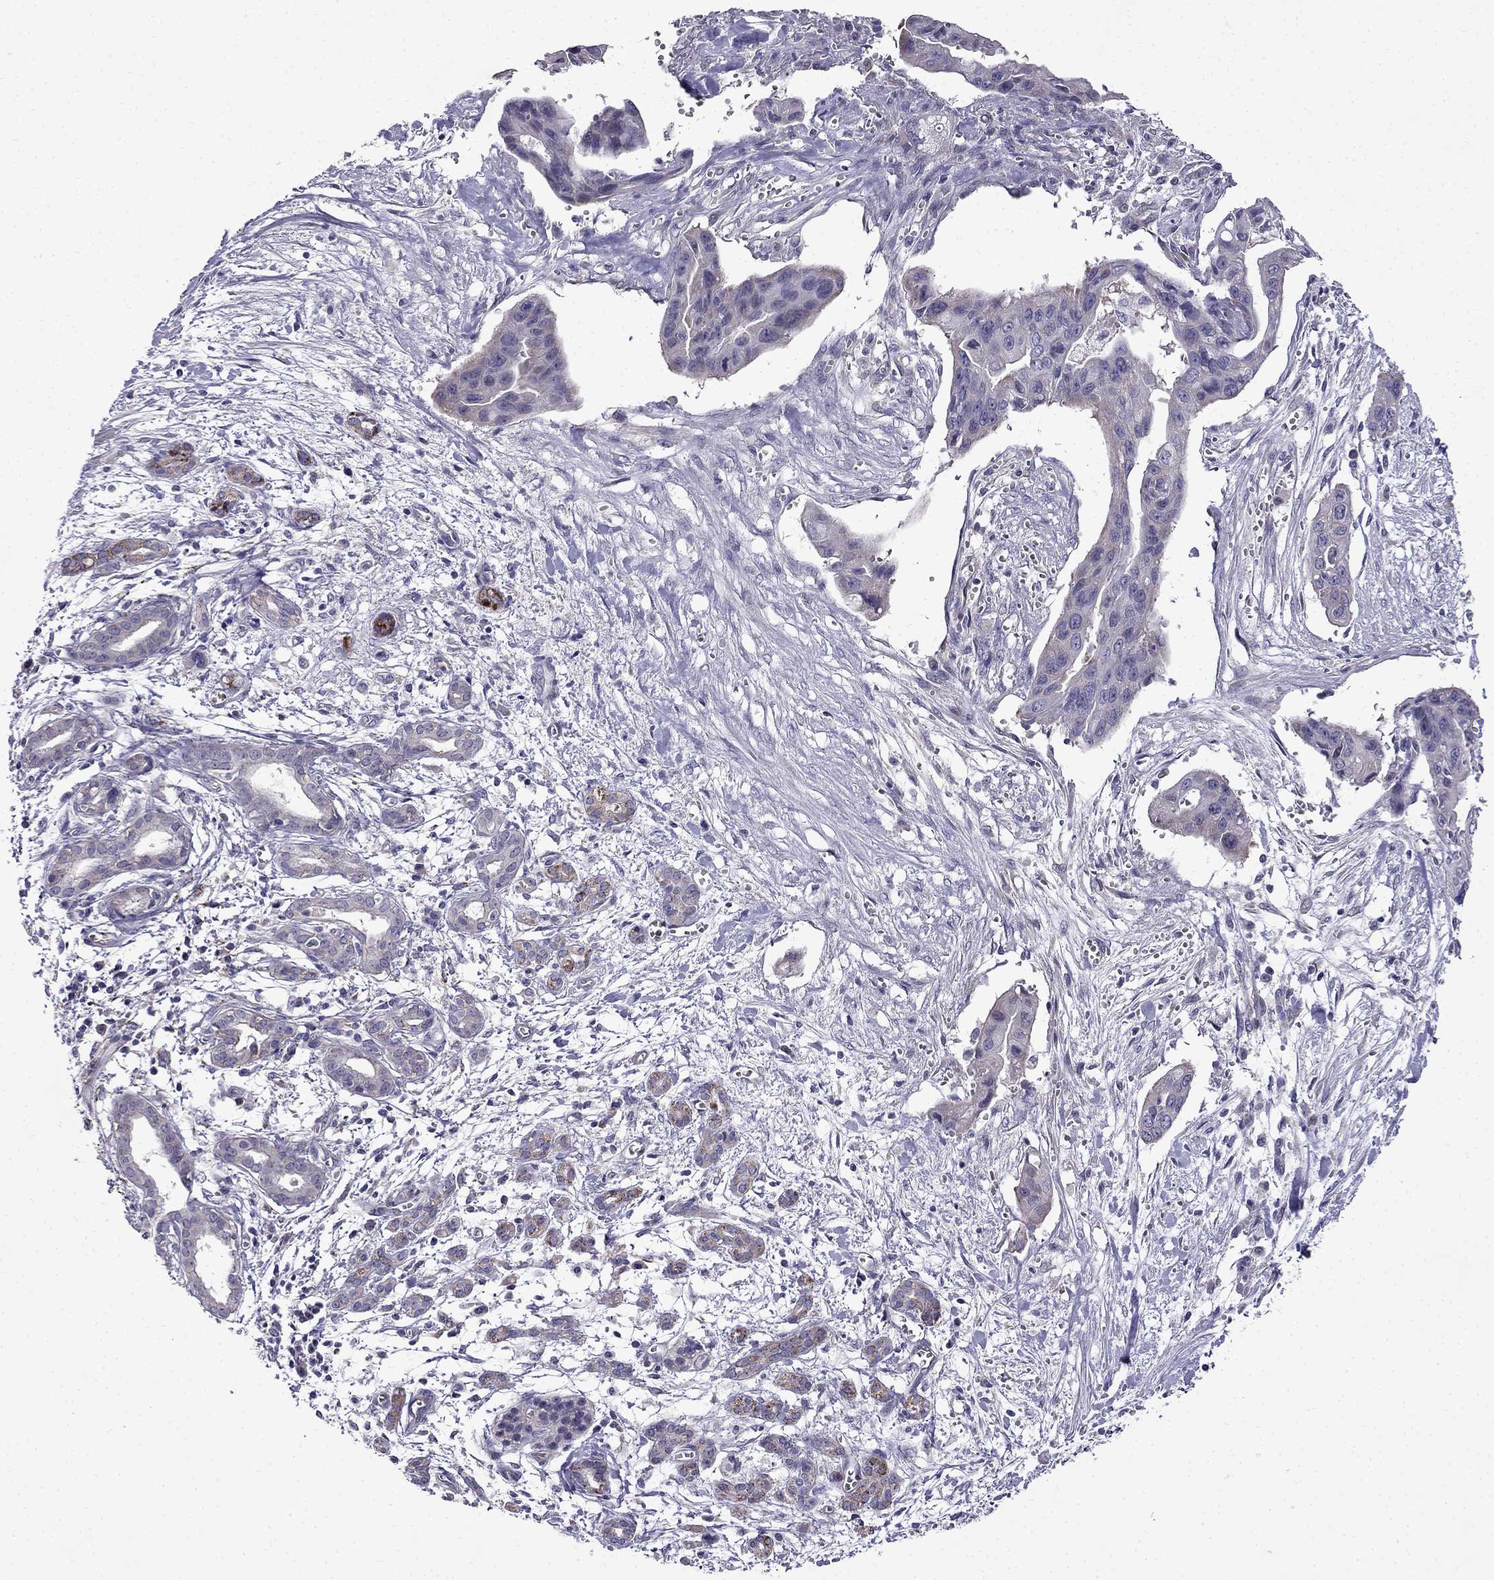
{"staining": {"intensity": "weak", "quantity": "<25%", "location": "cytoplasmic/membranous"}, "tissue": "pancreatic cancer", "cell_type": "Tumor cells", "image_type": "cancer", "snomed": [{"axis": "morphology", "description": "Adenocarcinoma, NOS"}, {"axis": "topography", "description": "Pancreas"}], "caption": "This is an IHC image of pancreatic adenocarcinoma. There is no staining in tumor cells.", "gene": "PI16", "patient": {"sex": "male", "age": 60}}